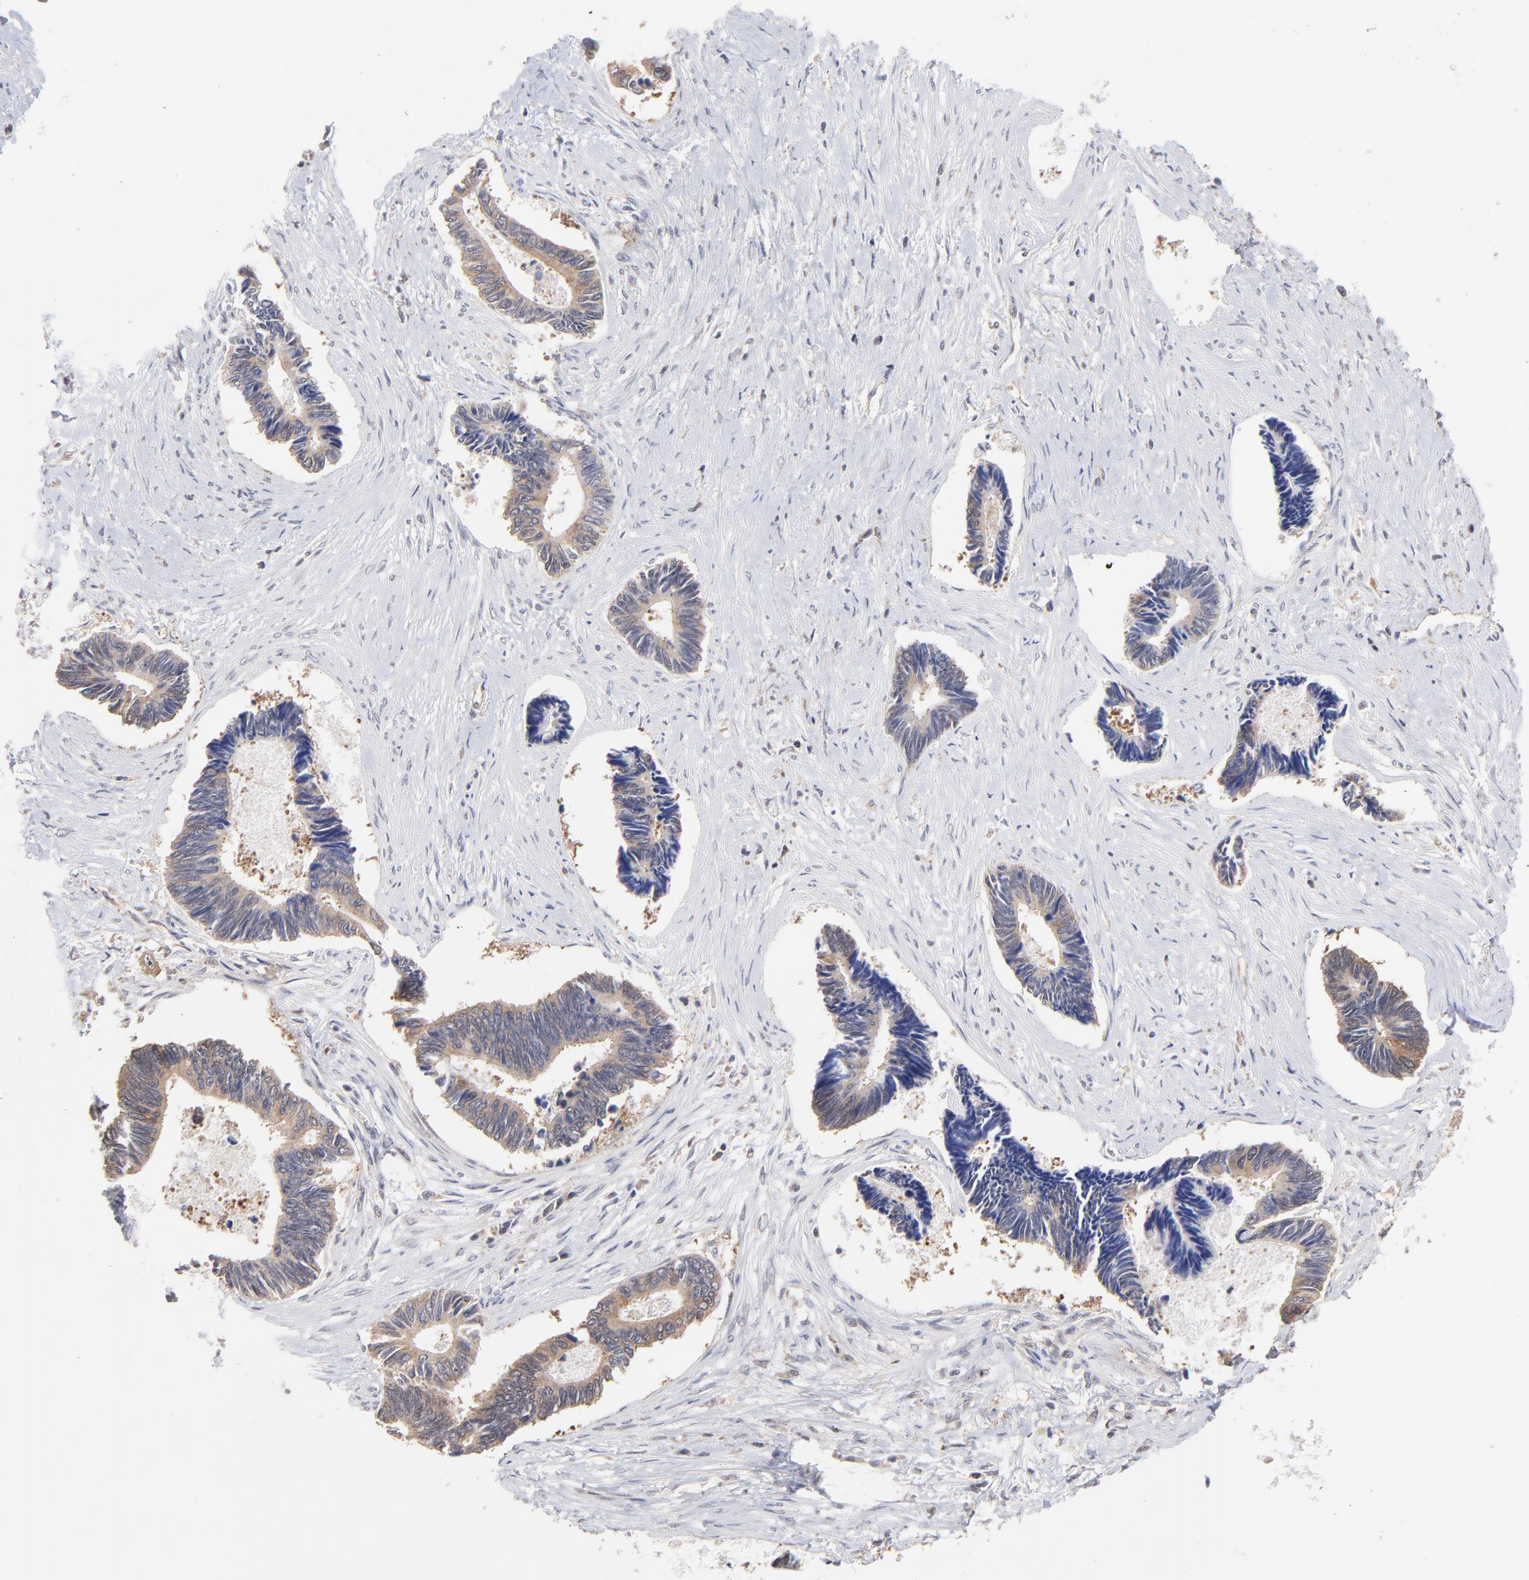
{"staining": {"intensity": "weak", "quantity": ">75%", "location": "cytoplasmic/membranous"}, "tissue": "pancreatic cancer", "cell_type": "Tumor cells", "image_type": "cancer", "snomed": [{"axis": "morphology", "description": "Adenocarcinoma, NOS"}, {"axis": "topography", "description": "Pancreas"}], "caption": "Weak cytoplasmic/membranous positivity is appreciated in approximately >75% of tumor cells in pancreatic cancer (adenocarcinoma).", "gene": "GART", "patient": {"sex": "female", "age": 70}}